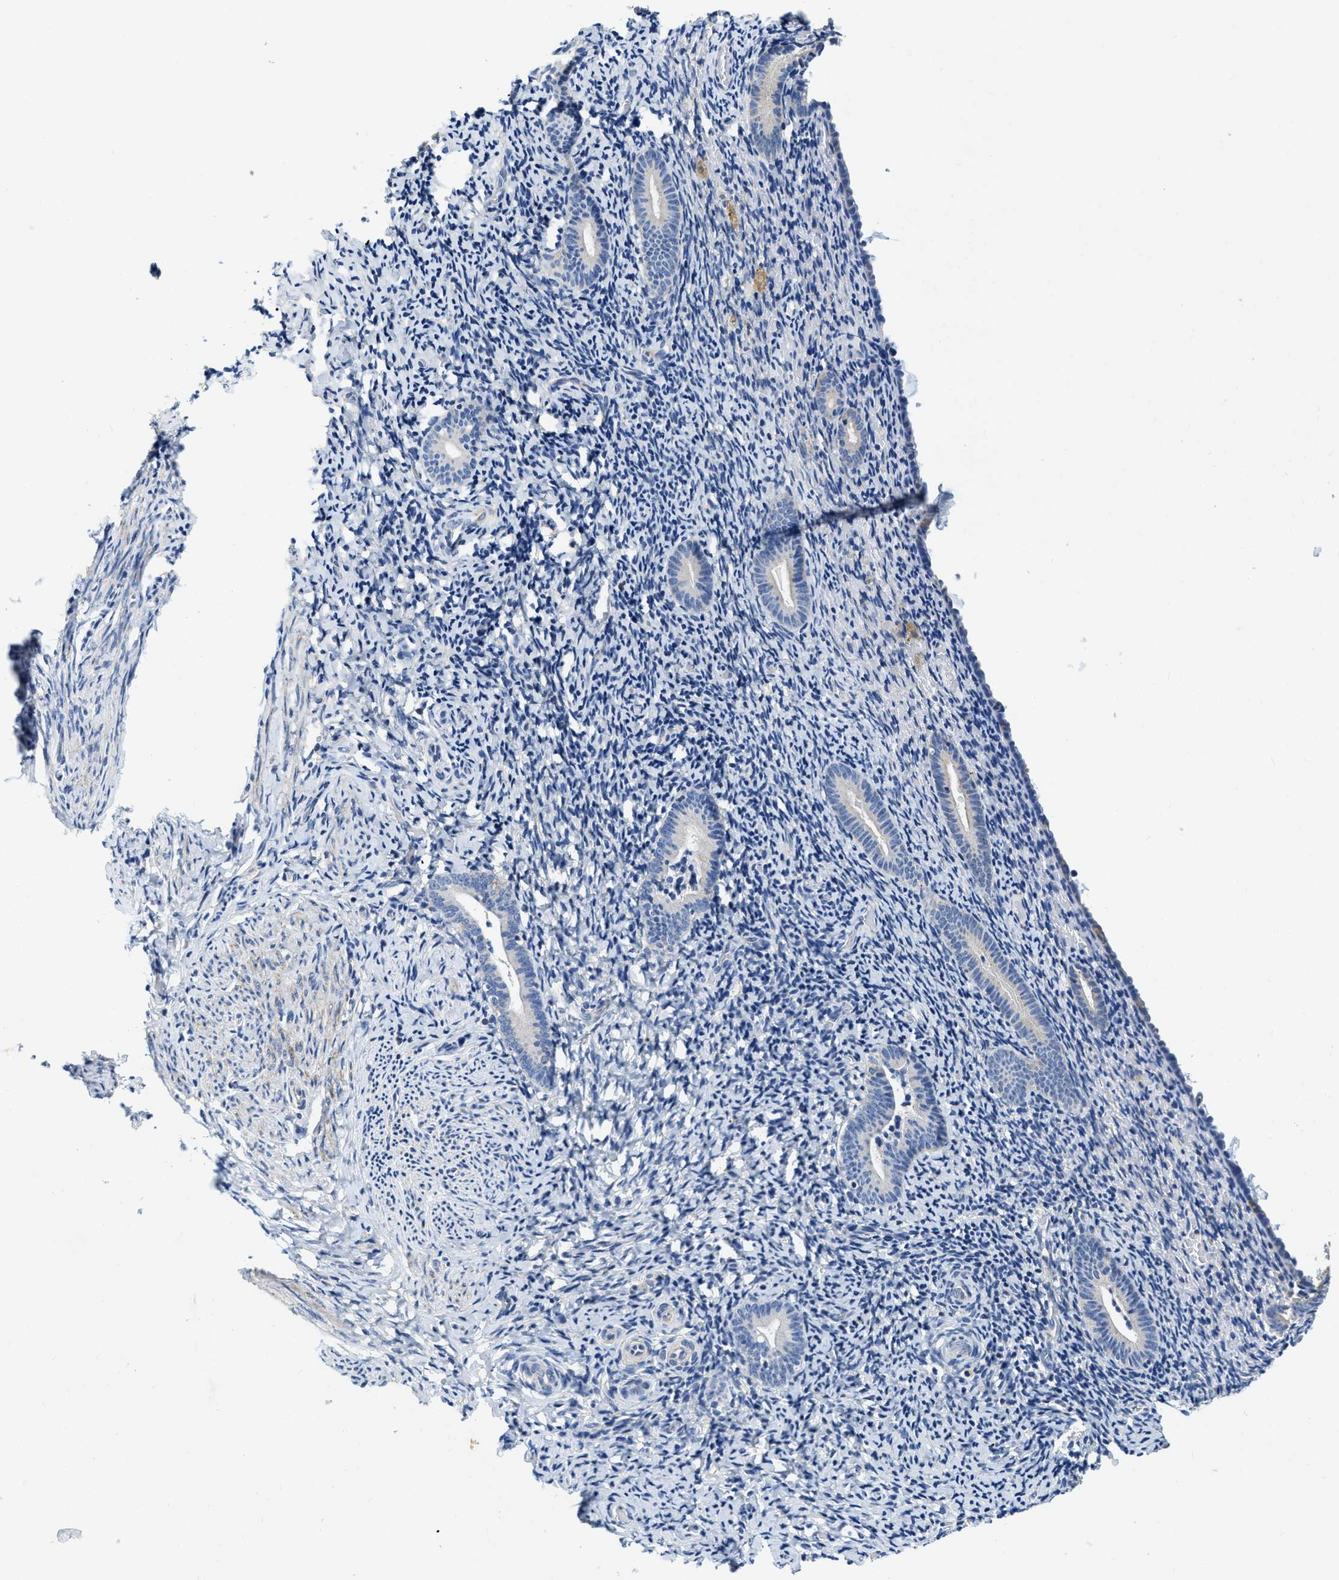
{"staining": {"intensity": "negative", "quantity": "none", "location": "none"}, "tissue": "endometrium", "cell_type": "Cells in endometrial stroma", "image_type": "normal", "snomed": [{"axis": "morphology", "description": "Normal tissue, NOS"}, {"axis": "topography", "description": "Endometrium"}], "caption": "DAB (3,3'-diaminobenzidine) immunohistochemical staining of benign endometrium demonstrates no significant expression in cells in endometrial stroma. (Immunohistochemistry (ihc), brightfield microscopy, high magnification).", "gene": "EIF2AK2", "patient": {"sex": "female", "age": 51}}